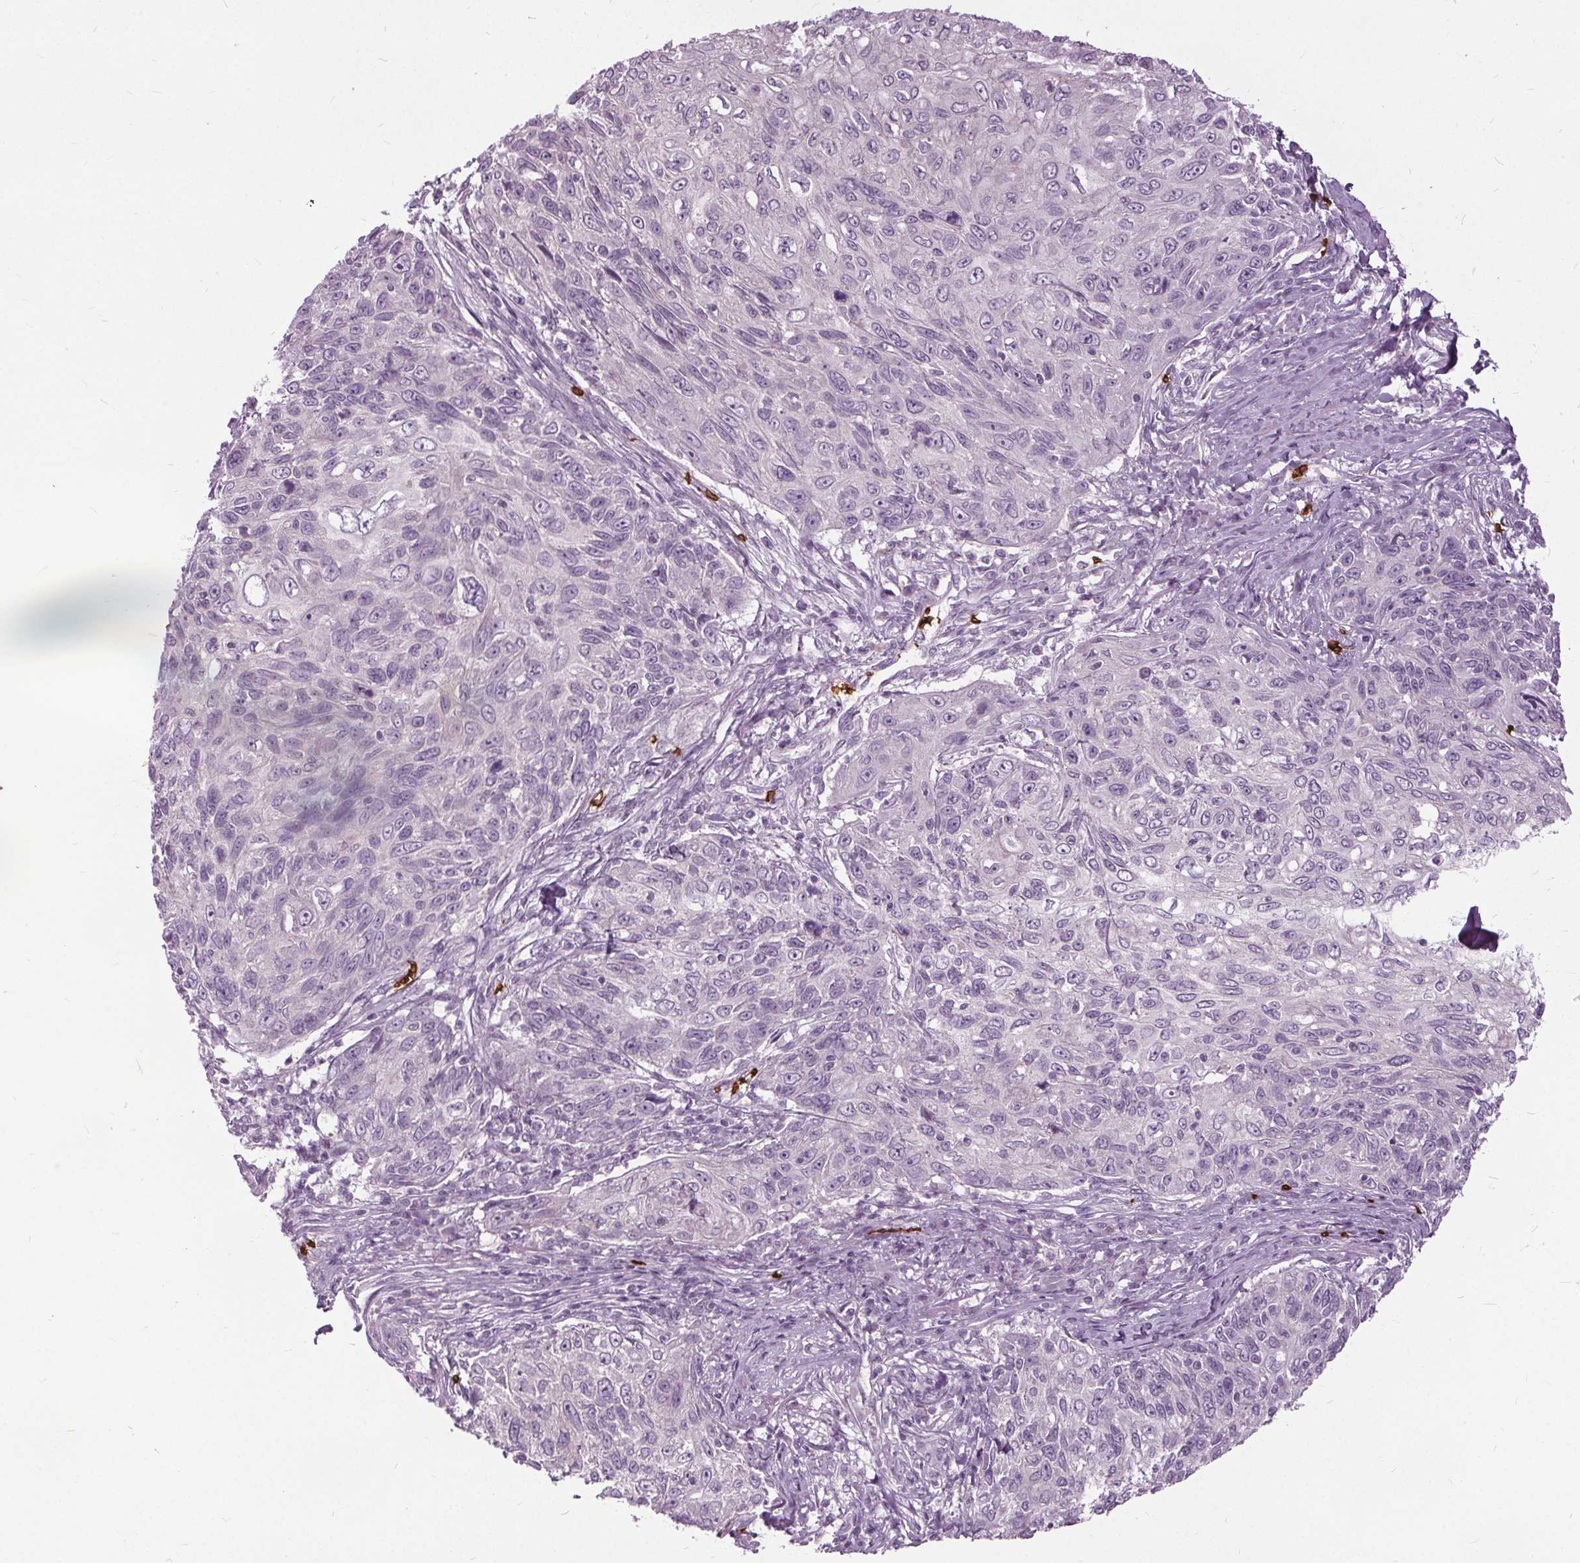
{"staining": {"intensity": "negative", "quantity": "none", "location": "none"}, "tissue": "skin cancer", "cell_type": "Tumor cells", "image_type": "cancer", "snomed": [{"axis": "morphology", "description": "Squamous cell carcinoma, NOS"}, {"axis": "topography", "description": "Skin"}], "caption": "A high-resolution histopathology image shows IHC staining of skin cancer (squamous cell carcinoma), which exhibits no significant positivity in tumor cells.", "gene": "SLC4A1", "patient": {"sex": "male", "age": 92}}